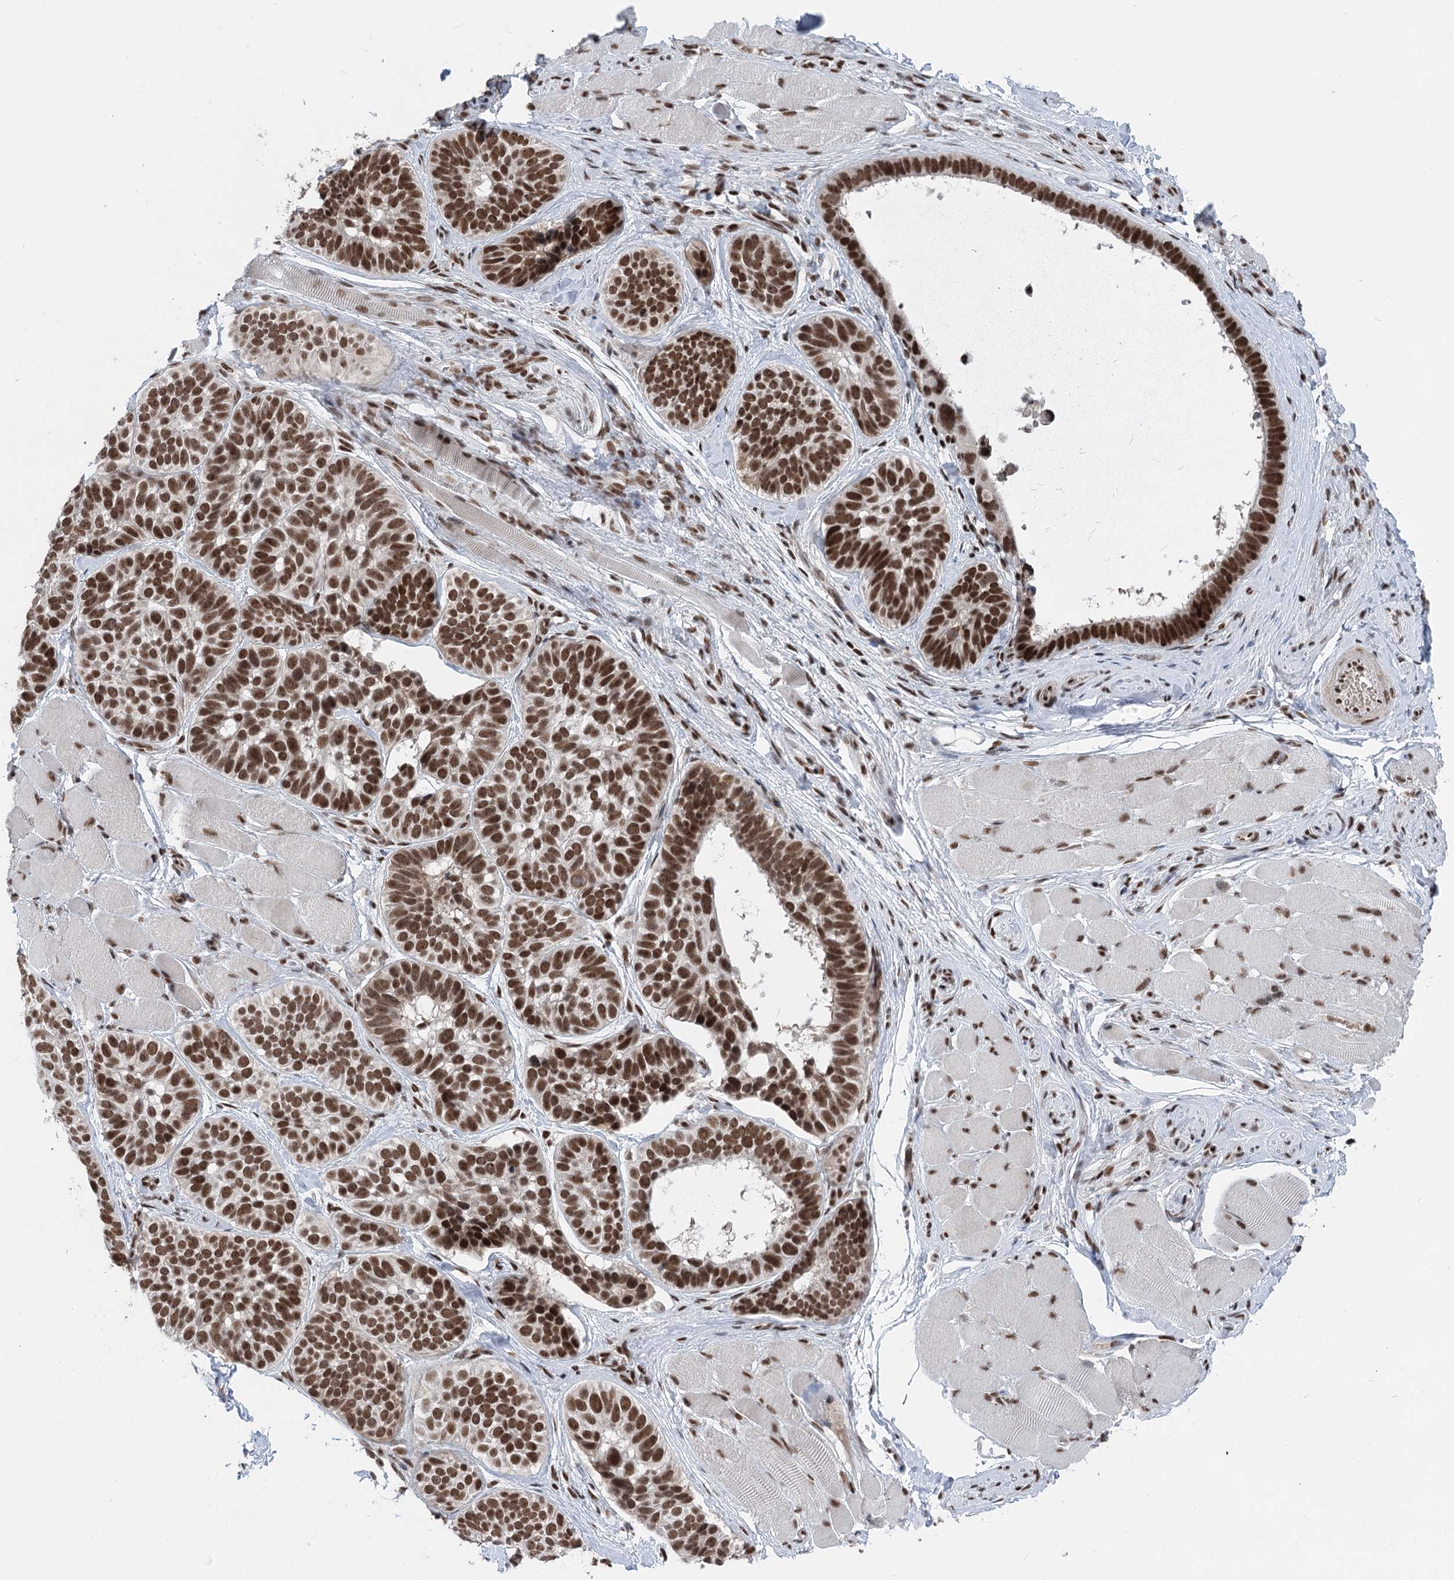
{"staining": {"intensity": "strong", "quantity": ">75%", "location": "nuclear"}, "tissue": "skin cancer", "cell_type": "Tumor cells", "image_type": "cancer", "snomed": [{"axis": "morphology", "description": "Basal cell carcinoma"}, {"axis": "topography", "description": "Skin"}], "caption": "A micrograph of skin cancer (basal cell carcinoma) stained for a protein shows strong nuclear brown staining in tumor cells. The staining was performed using DAB, with brown indicating positive protein expression. Nuclei are stained blue with hematoxylin.", "gene": "CGGBP1", "patient": {"sex": "male", "age": 62}}